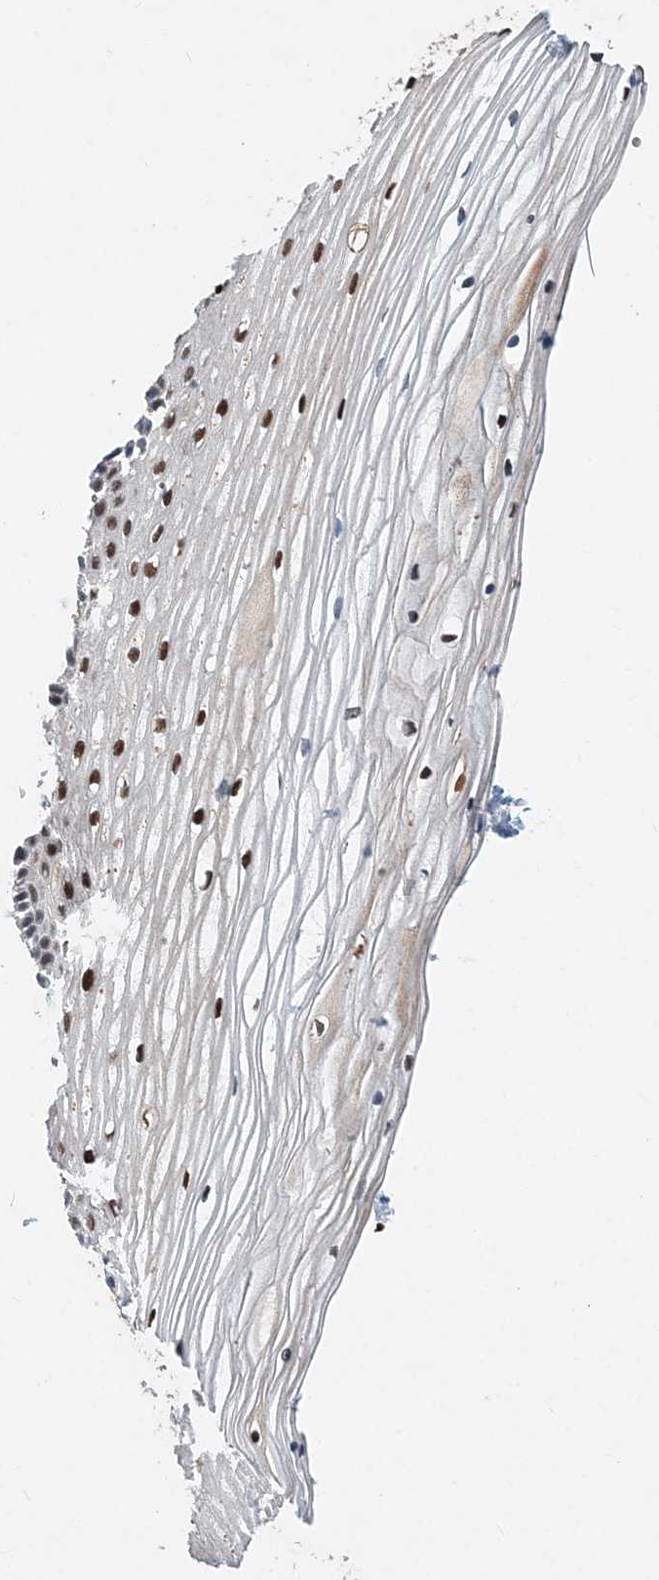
{"staining": {"intensity": "moderate", "quantity": ">75%", "location": "nuclear"}, "tissue": "vagina", "cell_type": "Squamous epithelial cells", "image_type": "normal", "snomed": [{"axis": "morphology", "description": "Normal tissue, NOS"}, {"axis": "topography", "description": "Vagina"}, {"axis": "topography", "description": "Cervix"}], "caption": "DAB immunohistochemical staining of benign human vagina shows moderate nuclear protein expression in approximately >75% of squamous epithelial cells. (DAB IHC, brown staining for protein, blue staining for nuclei).", "gene": "KPNA4", "patient": {"sex": "female", "age": 40}}